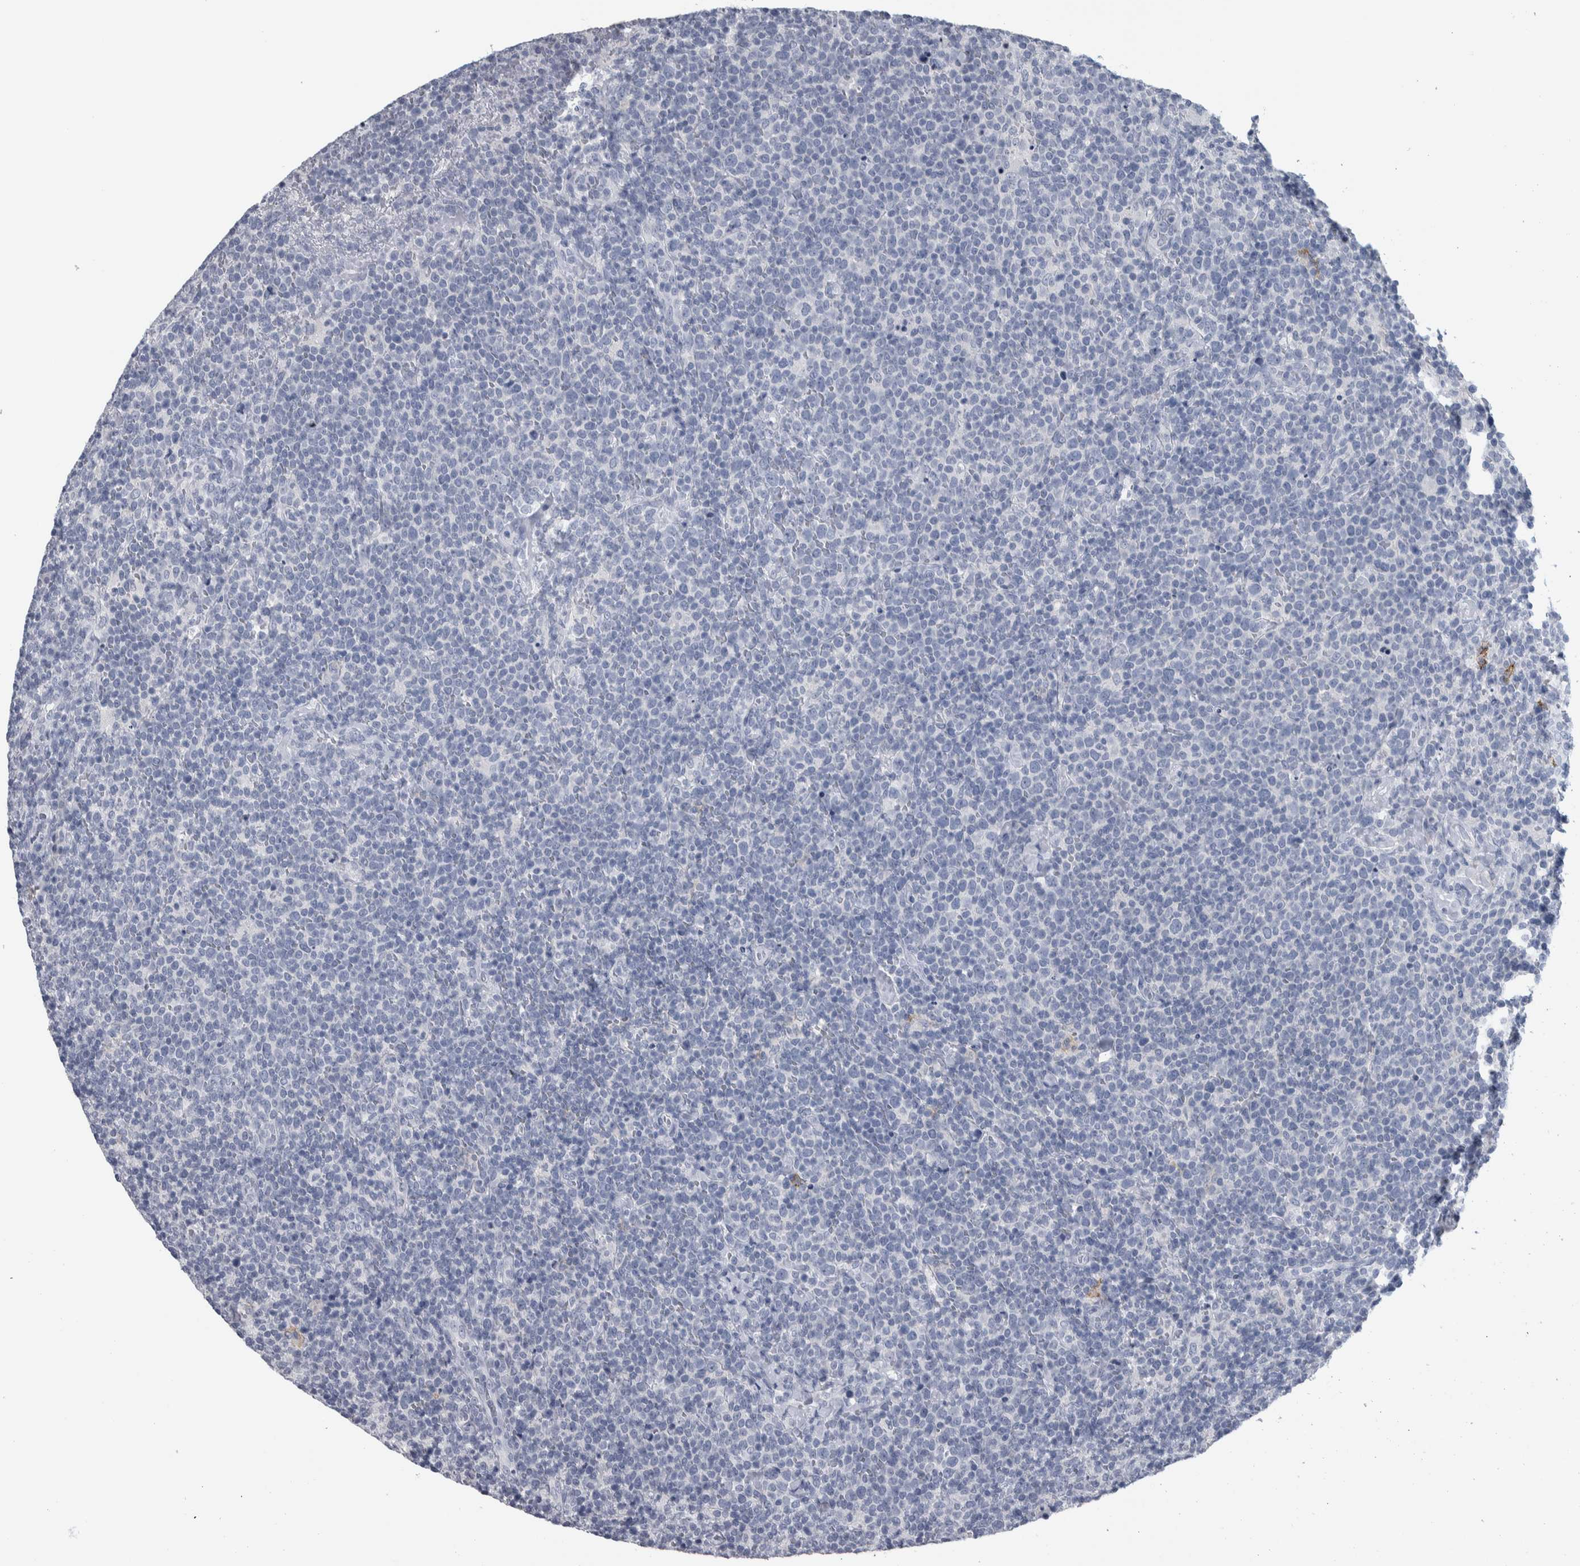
{"staining": {"intensity": "negative", "quantity": "none", "location": "none"}, "tissue": "lymphoma", "cell_type": "Tumor cells", "image_type": "cancer", "snomed": [{"axis": "morphology", "description": "Malignant lymphoma, non-Hodgkin's type, High grade"}, {"axis": "topography", "description": "Lymph node"}], "caption": "Immunohistochemistry histopathology image of human high-grade malignant lymphoma, non-Hodgkin's type stained for a protein (brown), which displays no staining in tumor cells. (Stains: DAB (3,3'-diaminobenzidine) immunohistochemistry with hematoxylin counter stain, Microscopy: brightfield microscopy at high magnification).", "gene": "CDH17", "patient": {"sex": "male", "age": 61}}